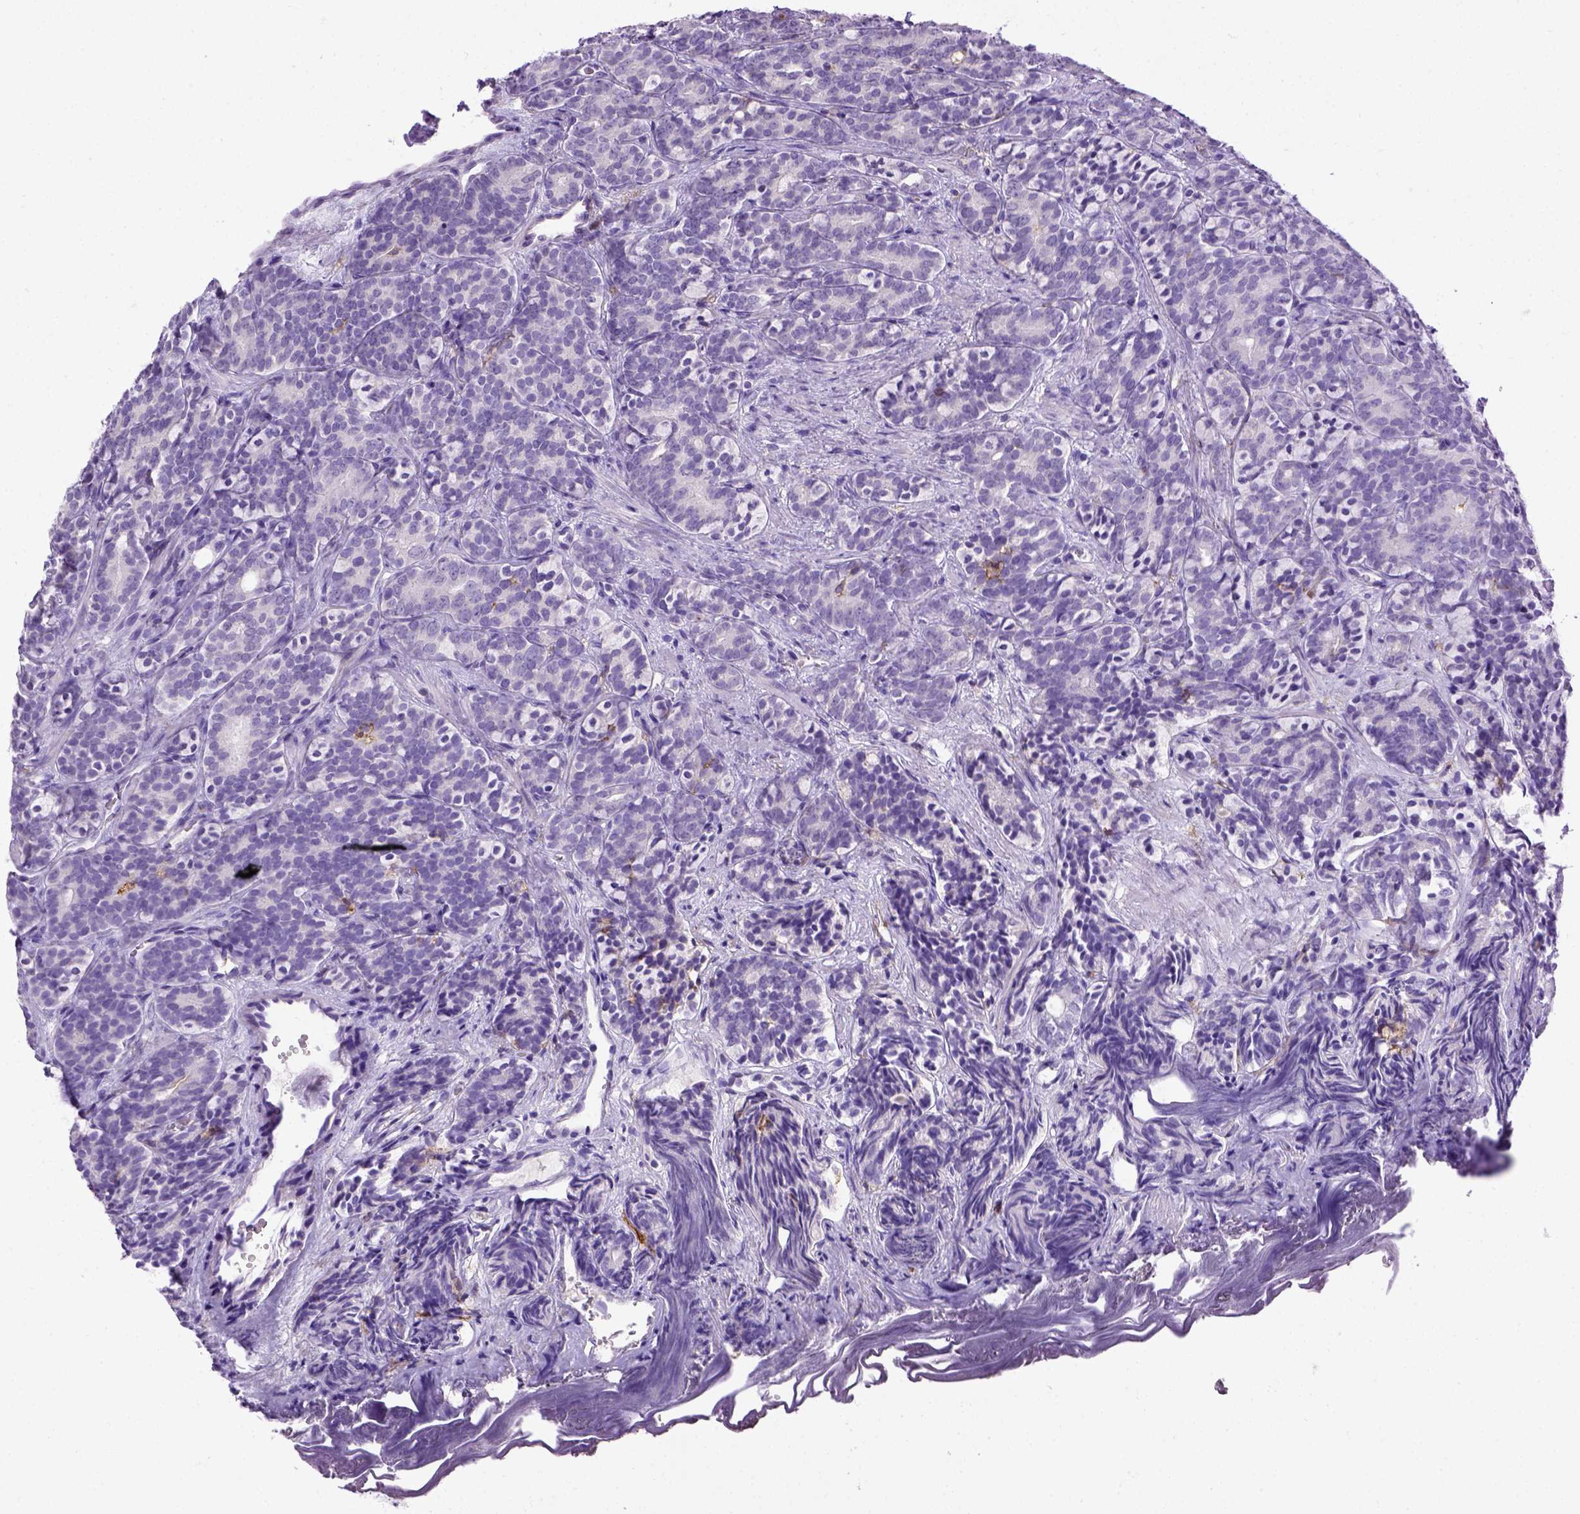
{"staining": {"intensity": "negative", "quantity": "none", "location": "none"}, "tissue": "prostate cancer", "cell_type": "Tumor cells", "image_type": "cancer", "snomed": [{"axis": "morphology", "description": "Adenocarcinoma, High grade"}, {"axis": "topography", "description": "Prostate"}], "caption": "A photomicrograph of human prostate adenocarcinoma (high-grade) is negative for staining in tumor cells.", "gene": "ITGAX", "patient": {"sex": "male", "age": 84}}